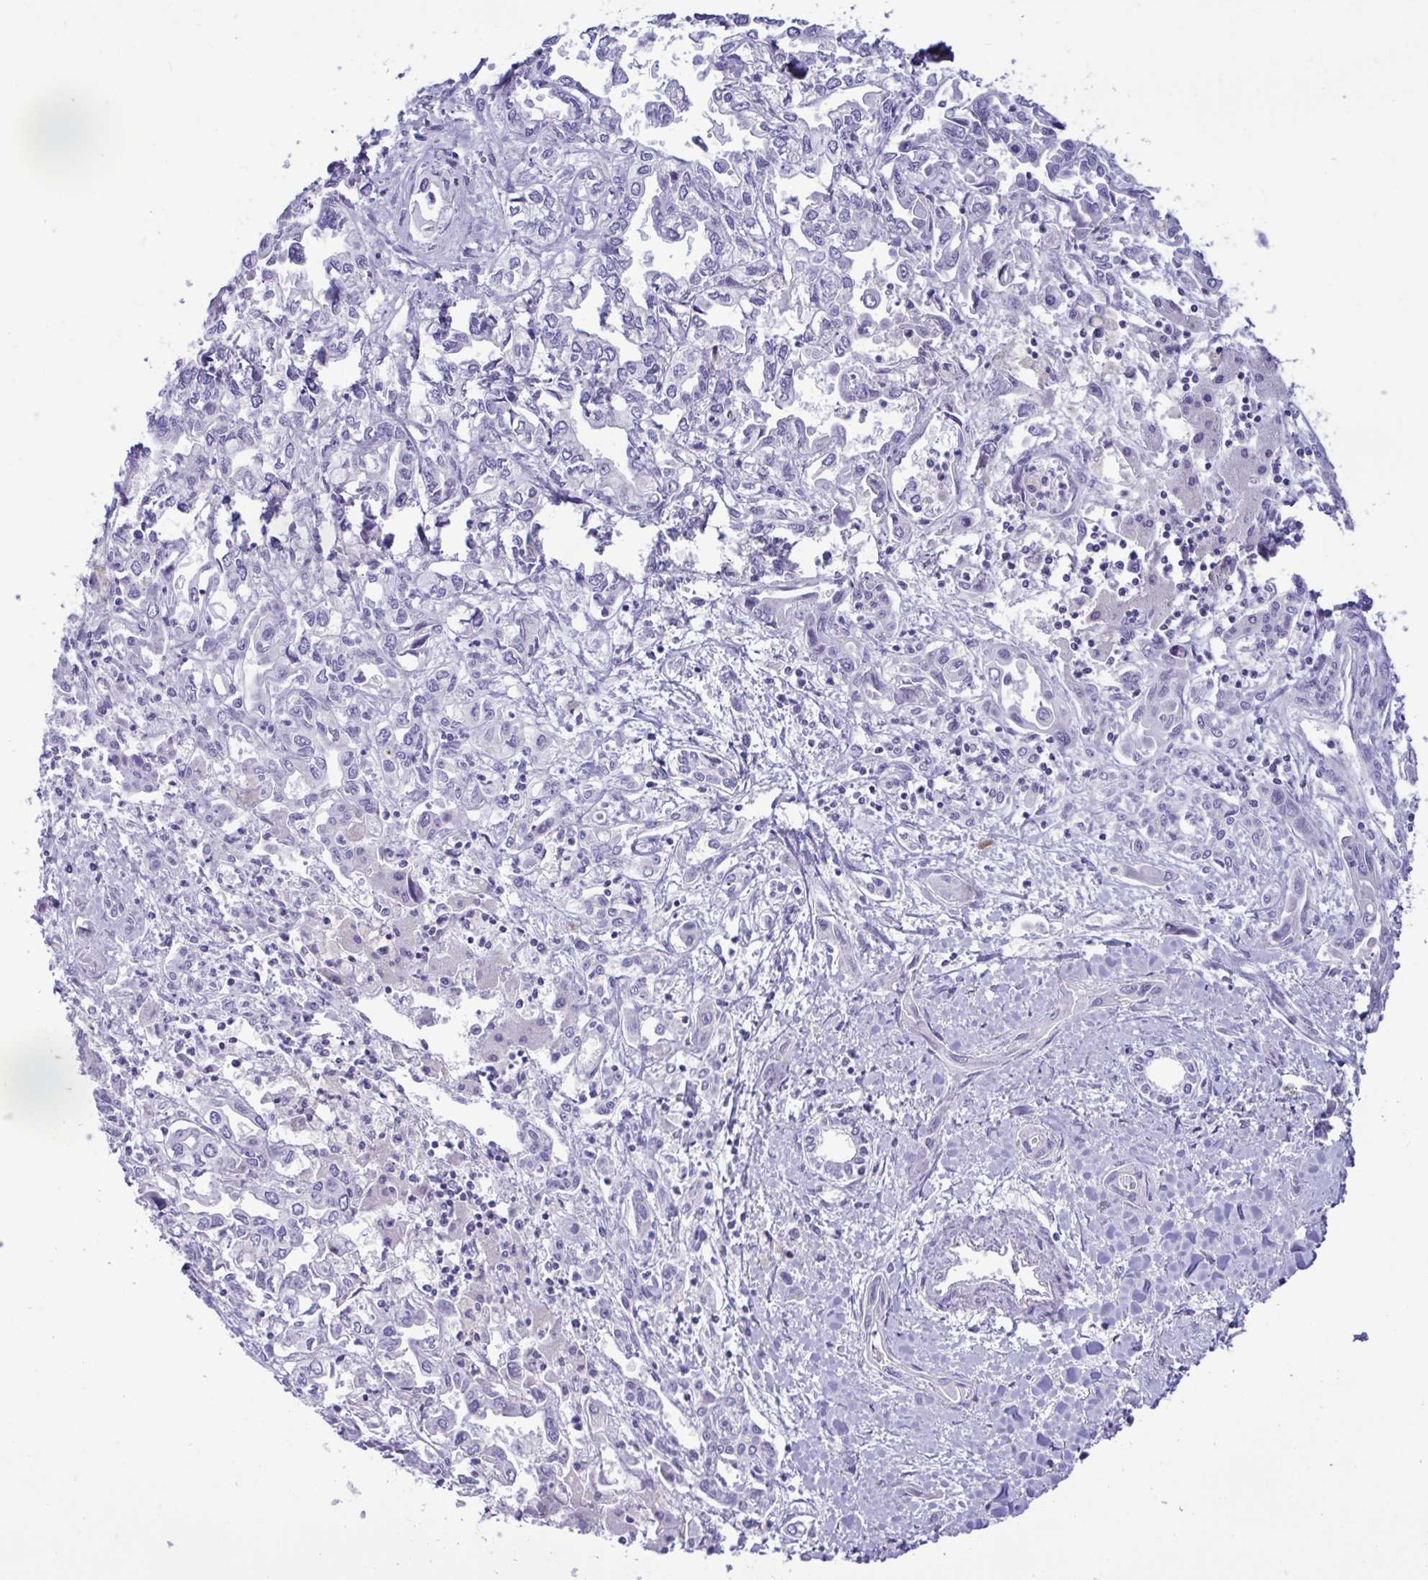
{"staining": {"intensity": "negative", "quantity": "none", "location": "none"}, "tissue": "liver cancer", "cell_type": "Tumor cells", "image_type": "cancer", "snomed": [{"axis": "morphology", "description": "Cholangiocarcinoma"}, {"axis": "topography", "description": "Liver"}], "caption": "High magnification brightfield microscopy of liver cancer (cholangiocarcinoma) stained with DAB (brown) and counterstained with hematoxylin (blue): tumor cells show no significant positivity.", "gene": "SREBF1", "patient": {"sex": "female", "age": 64}}